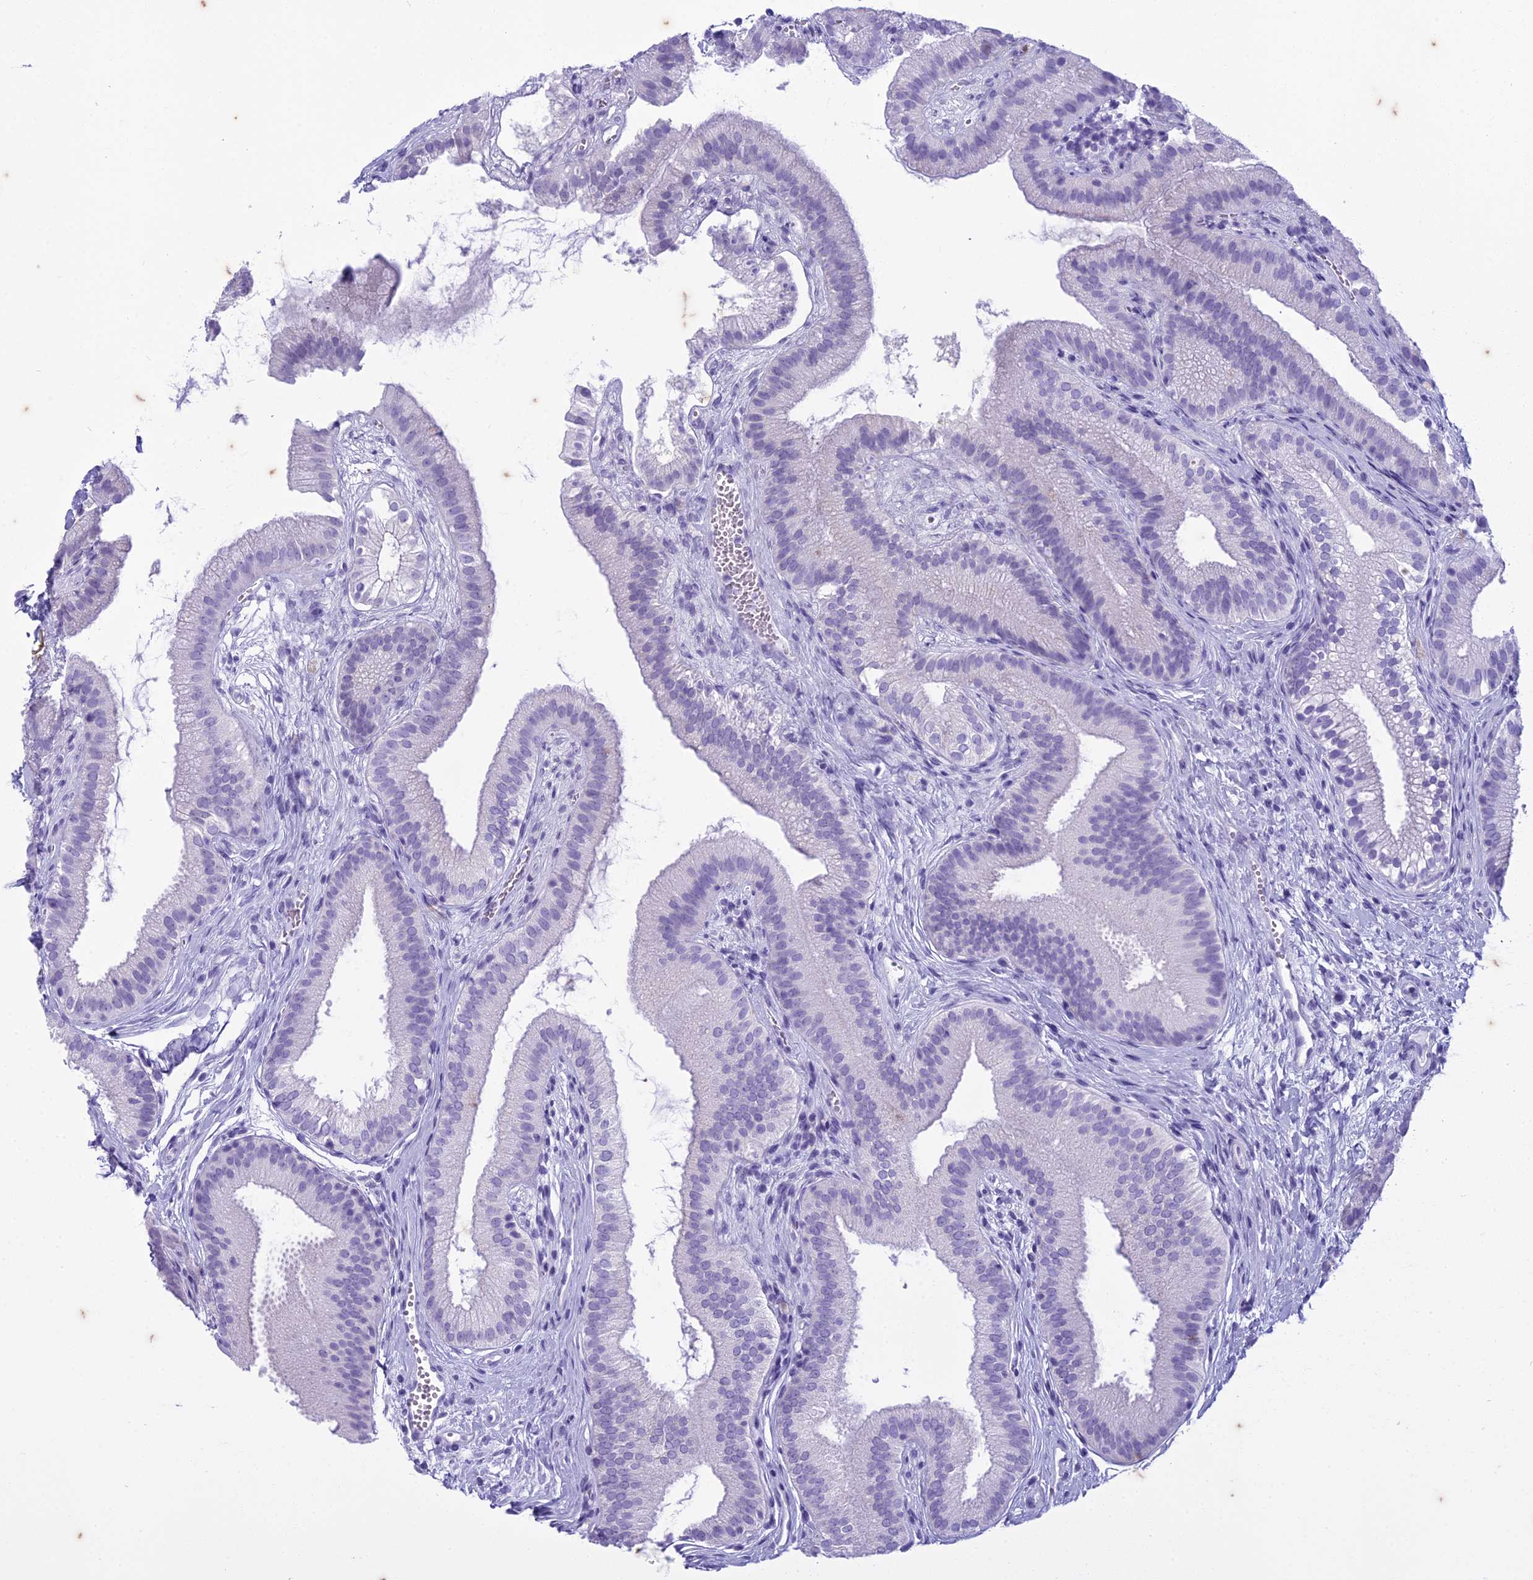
{"staining": {"intensity": "negative", "quantity": "none", "location": "none"}, "tissue": "gallbladder", "cell_type": "Glandular cells", "image_type": "normal", "snomed": [{"axis": "morphology", "description": "Normal tissue, NOS"}, {"axis": "topography", "description": "Gallbladder"}], "caption": "This is a histopathology image of IHC staining of unremarkable gallbladder, which shows no expression in glandular cells.", "gene": "HMGB4", "patient": {"sex": "female", "age": 54}}